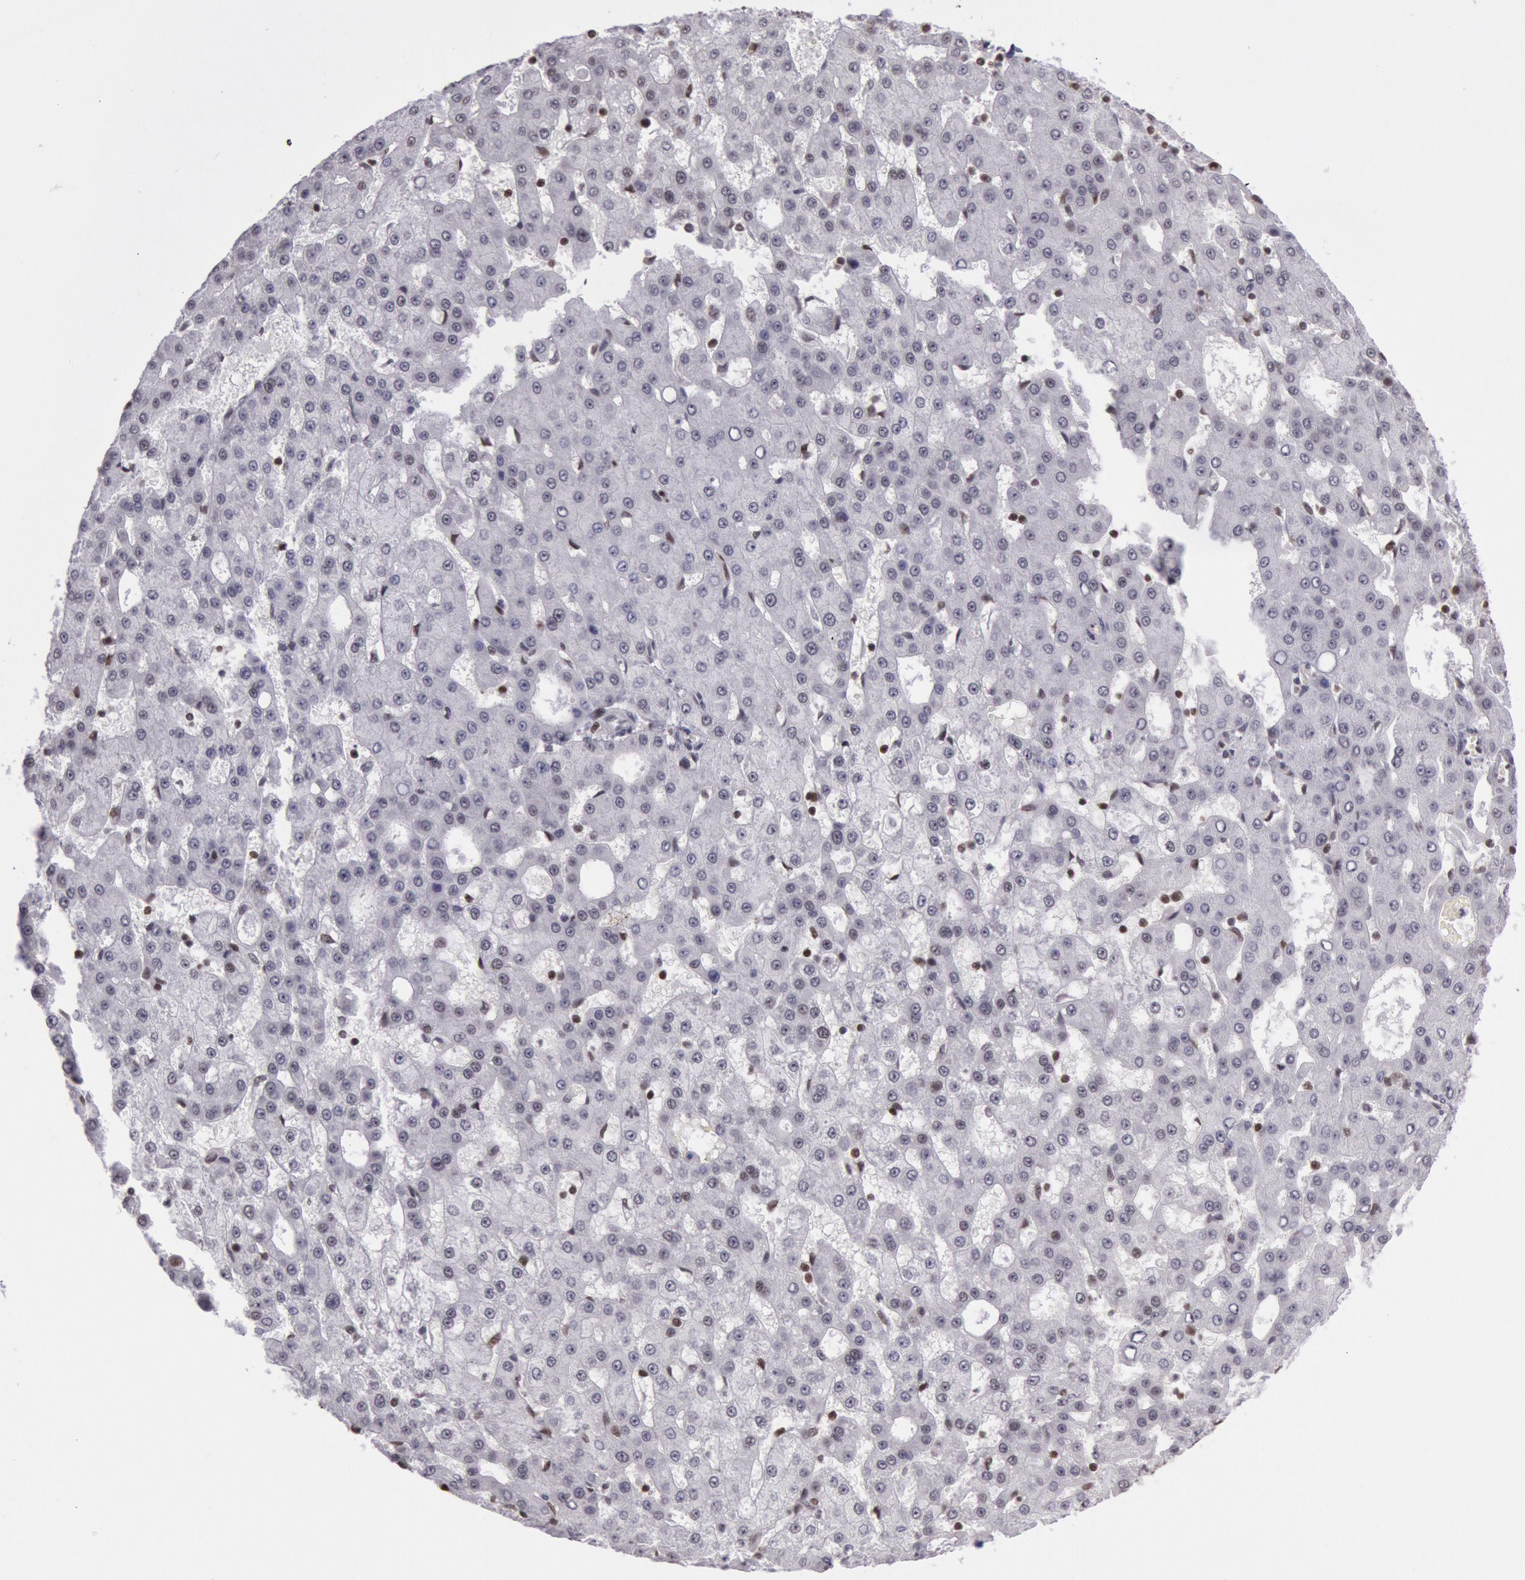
{"staining": {"intensity": "weak", "quantity": "<25%", "location": "nuclear"}, "tissue": "liver cancer", "cell_type": "Tumor cells", "image_type": "cancer", "snomed": [{"axis": "morphology", "description": "Carcinoma, Hepatocellular, NOS"}, {"axis": "topography", "description": "Liver"}], "caption": "A high-resolution photomicrograph shows immunohistochemistry staining of liver hepatocellular carcinoma, which displays no significant expression in tumor cells.", "gene": "NKAP", "patient": {"sex": "male", "age": 47}}